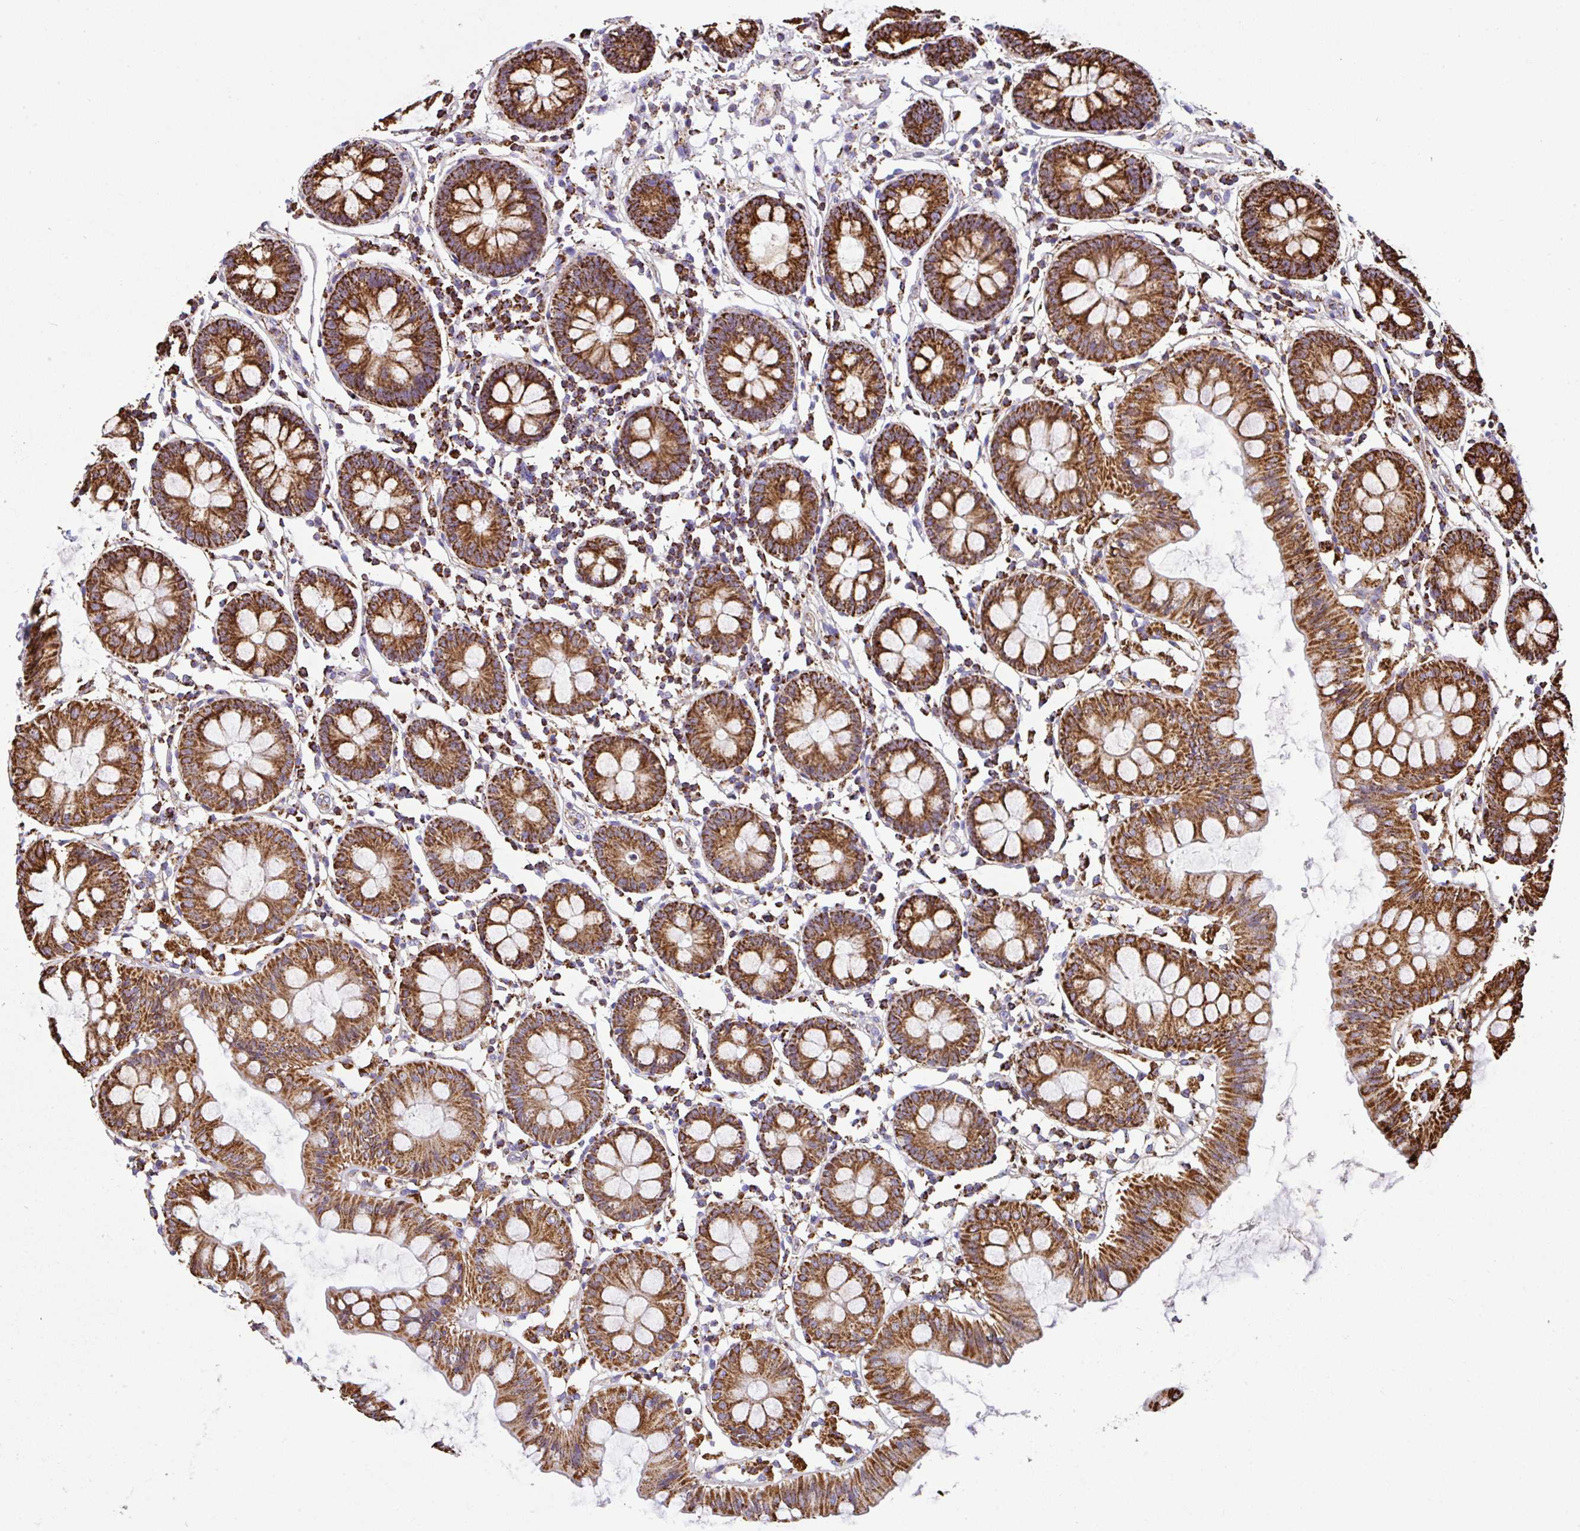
{"staining": {"intensity": "moderate", "quantity": ">75%", "location": "cytoplasmic/membranous"}, "tissue": "colon", "cell_type": "Endothelial cells", "image_type": "normal", "snomed": [{"axis": "morphology", "description": "Normal tissue, NOS"}, {"axis": "topography", "description": "Colon"}], "caption": "Immunohistochemical staining of unremarkable human colon exhibits >75% levels of moderate cytoplasmic/membranous protein staining in approximately >75% of endothelial cells.", "gene": "ANKRD33B", "patient": {"sex": "female", "age": 84}}